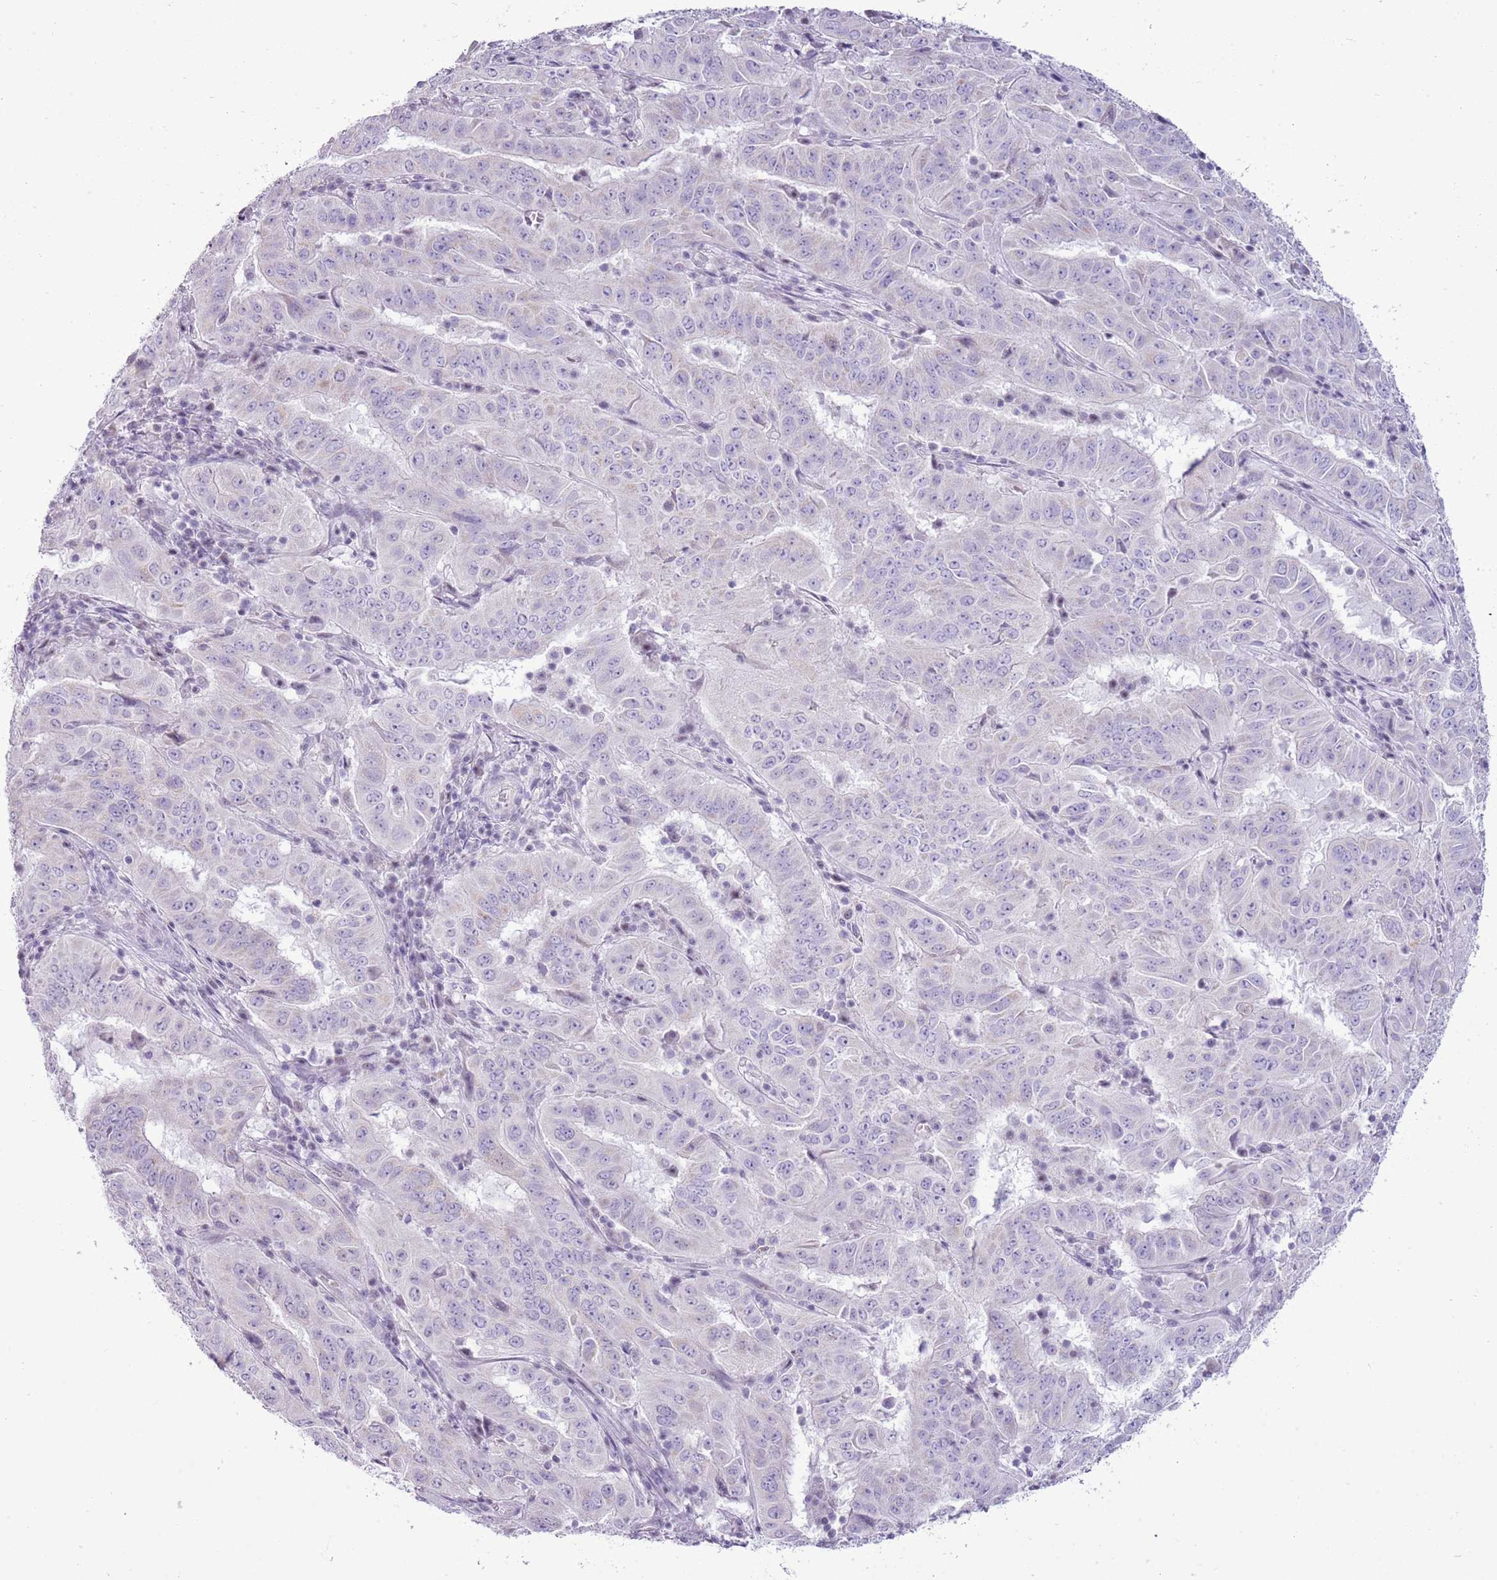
{"staining": {"intensity": "negative", "quantity": "none", "location": "none"}, "tissue": "pancreatic cancer", "cell_type": "Tumor cells", "image_type": "cancer", "snomed": [{"axis": "morphology", "description": "Adenocarcinoma, NOS"}, {"axis": "topography", "description": "Pancreas"}], "caption": "This is a histopathology image of IHC staining of pancreatic adenocarcinoma, which shows no expression in tumor cells.", "gene": "RPL3L", "patient": {"sex": "male", "age": 63}}